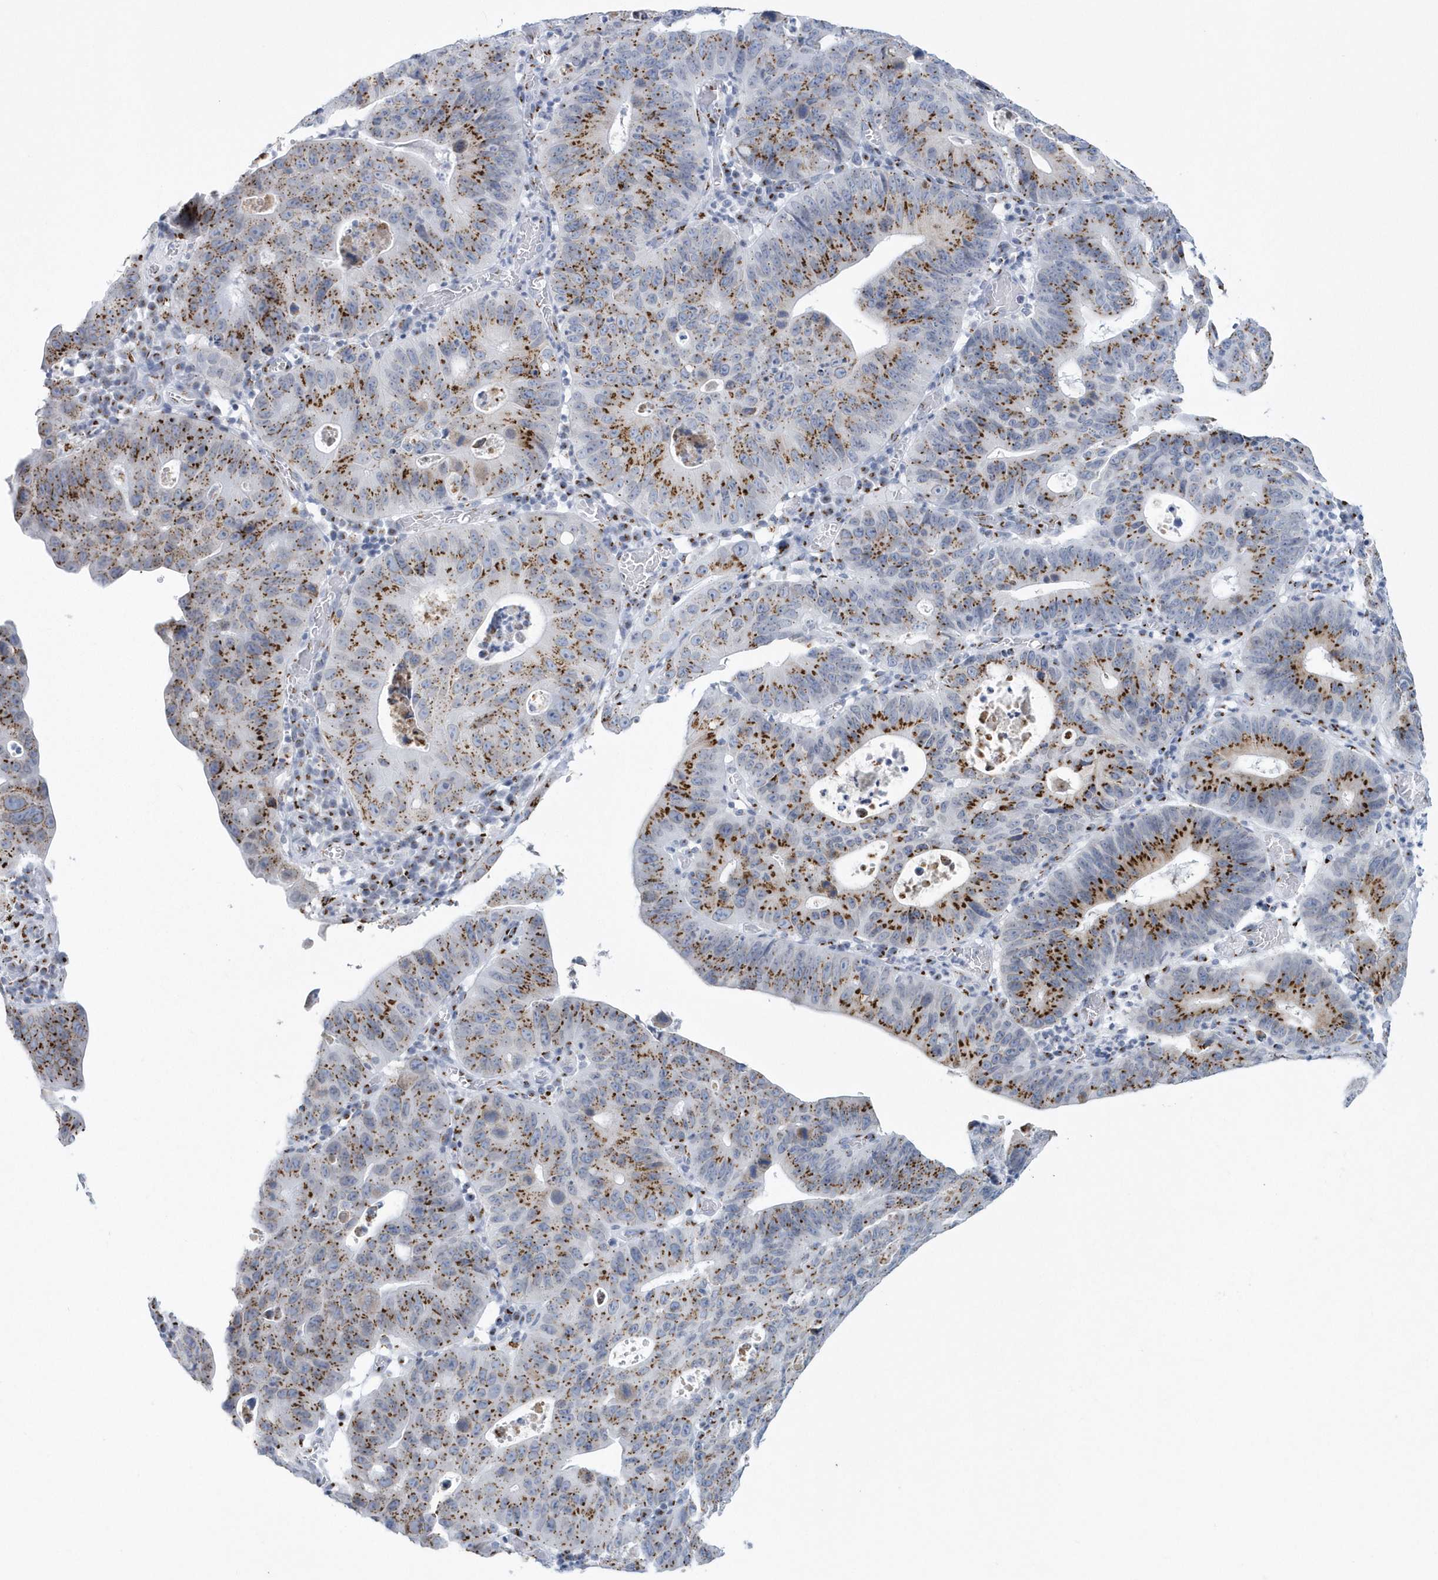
{"staining": {"intensity": "strong", "quantity": ">75%", "location": "cytoplasmic/membranous"}, "tissue": "stomach cancer", "cell_type": "Tumor cells", "image_type": "cancer", "snomed": [{"axis": "morphology", "description": "Adenocarcinoma, NOS"}, {"axis": "topography", "description": "Stomach"}], "caption": "A histopathology image of human stomach cancer (adenocarcinoma) stained for a protein exhibits strong cytoplasmic/membranous brown staining in tumor cells. (Brightfield microscopy of DAB IHC at high magnification).", "gene": "SLX9", "patient": {"sex": "male", "age": 59}}